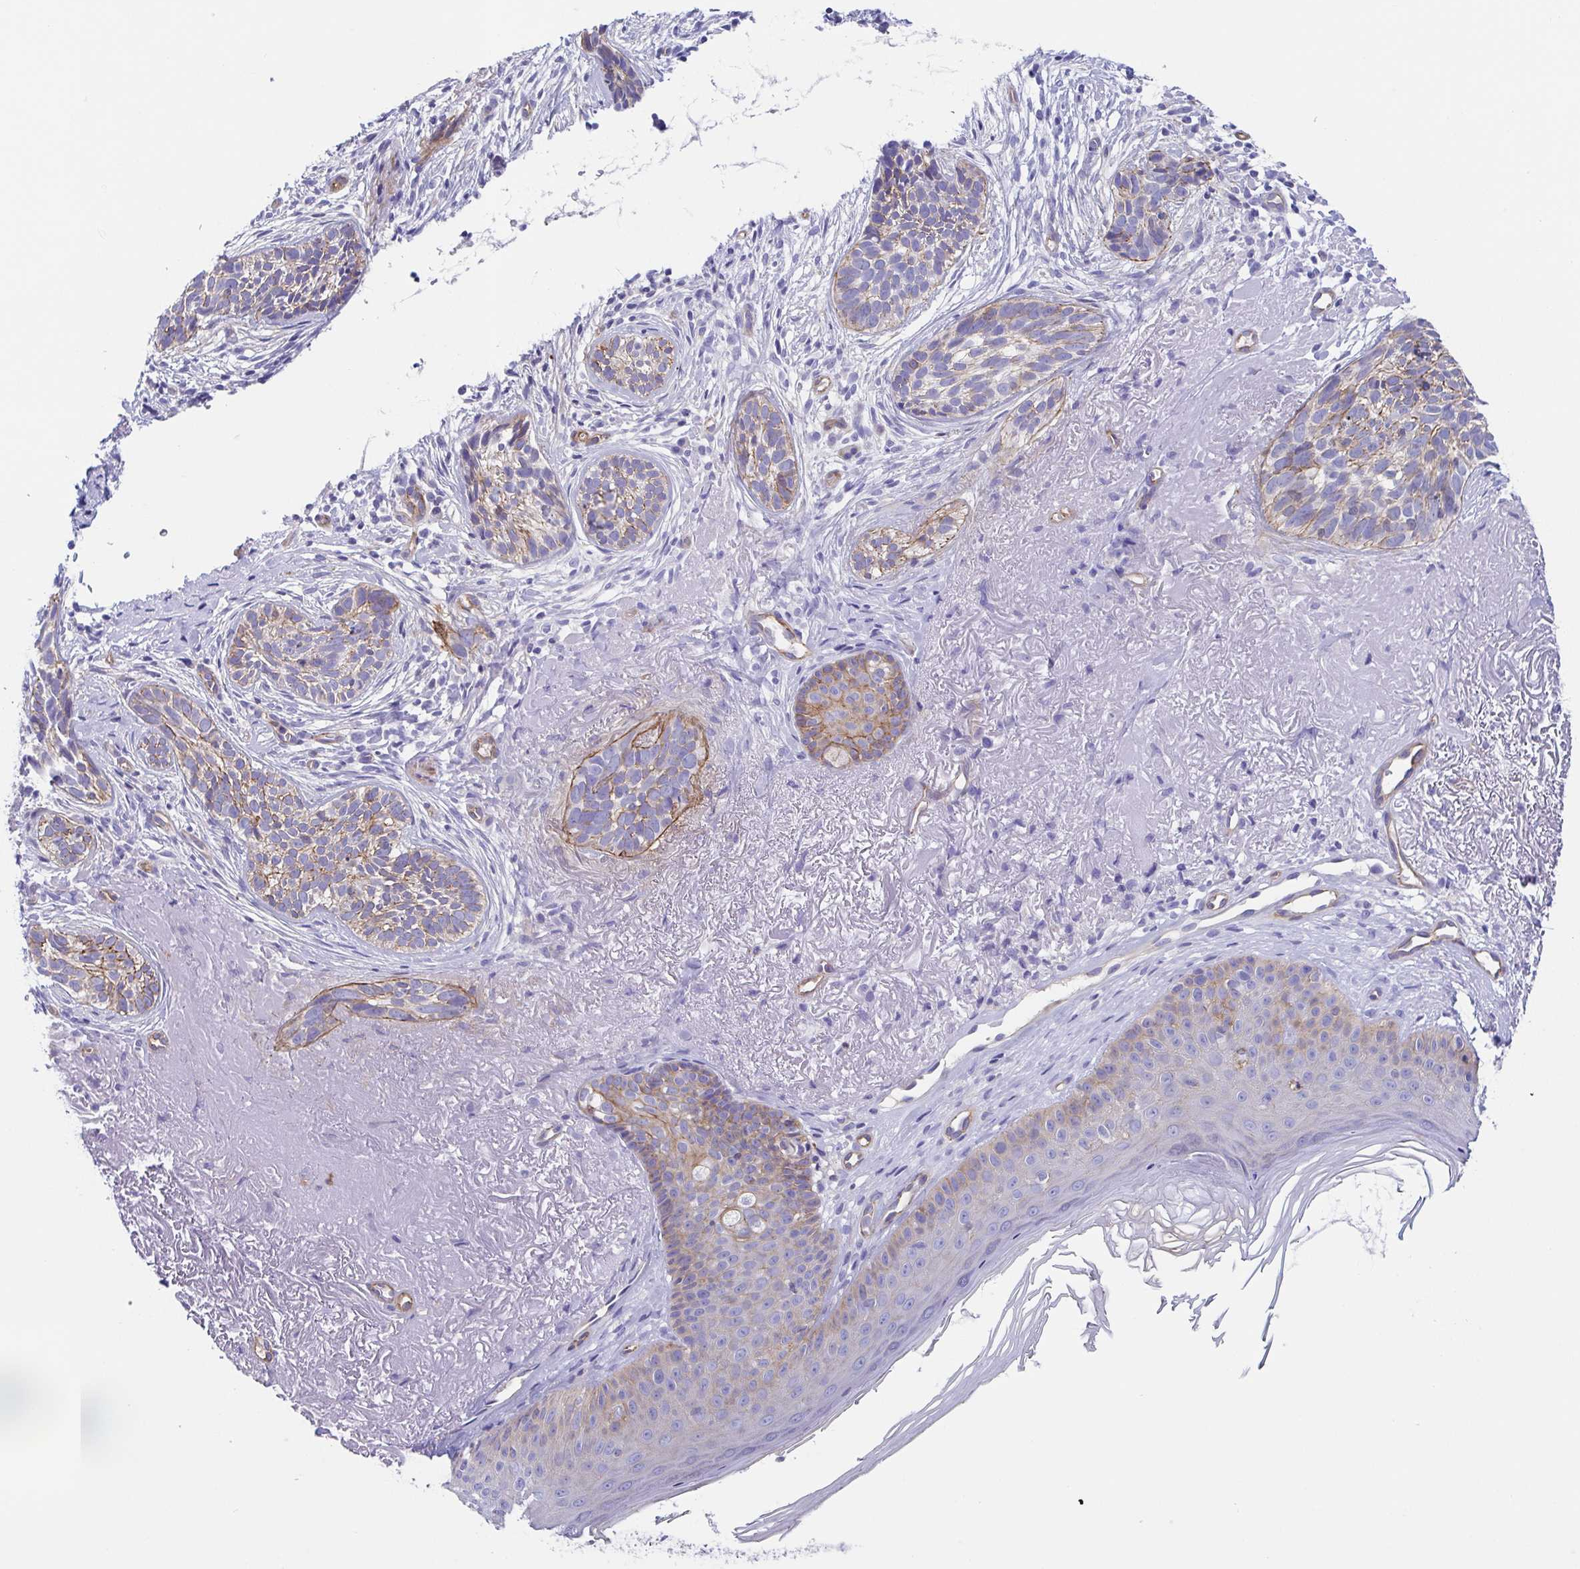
{"staining": {"intensity": "moderate", "quantity": "<25%", "location": "cytoplasmic/membranous"}, "tissue": "skin cancer", "cell_type": "Tumor cells", "image_type": "cancer", "snomed": [{"axis": "morphology", "description": "Basal cell carcinoma"}, {"axis": "morphology", "description": "BCC, high aggressive"}, {"axis": "topography", "description": "Skin"}], "caption": "A photomicrograph showing moderate cytoplasmic/membranous positivity in about <25% of tumor cells in skin cancer (basal cell carcinoma), as visualized by brown immunohistochemical staining.", "gene": "TRAM2", "patient": {"sex": "female", "age": 86}}